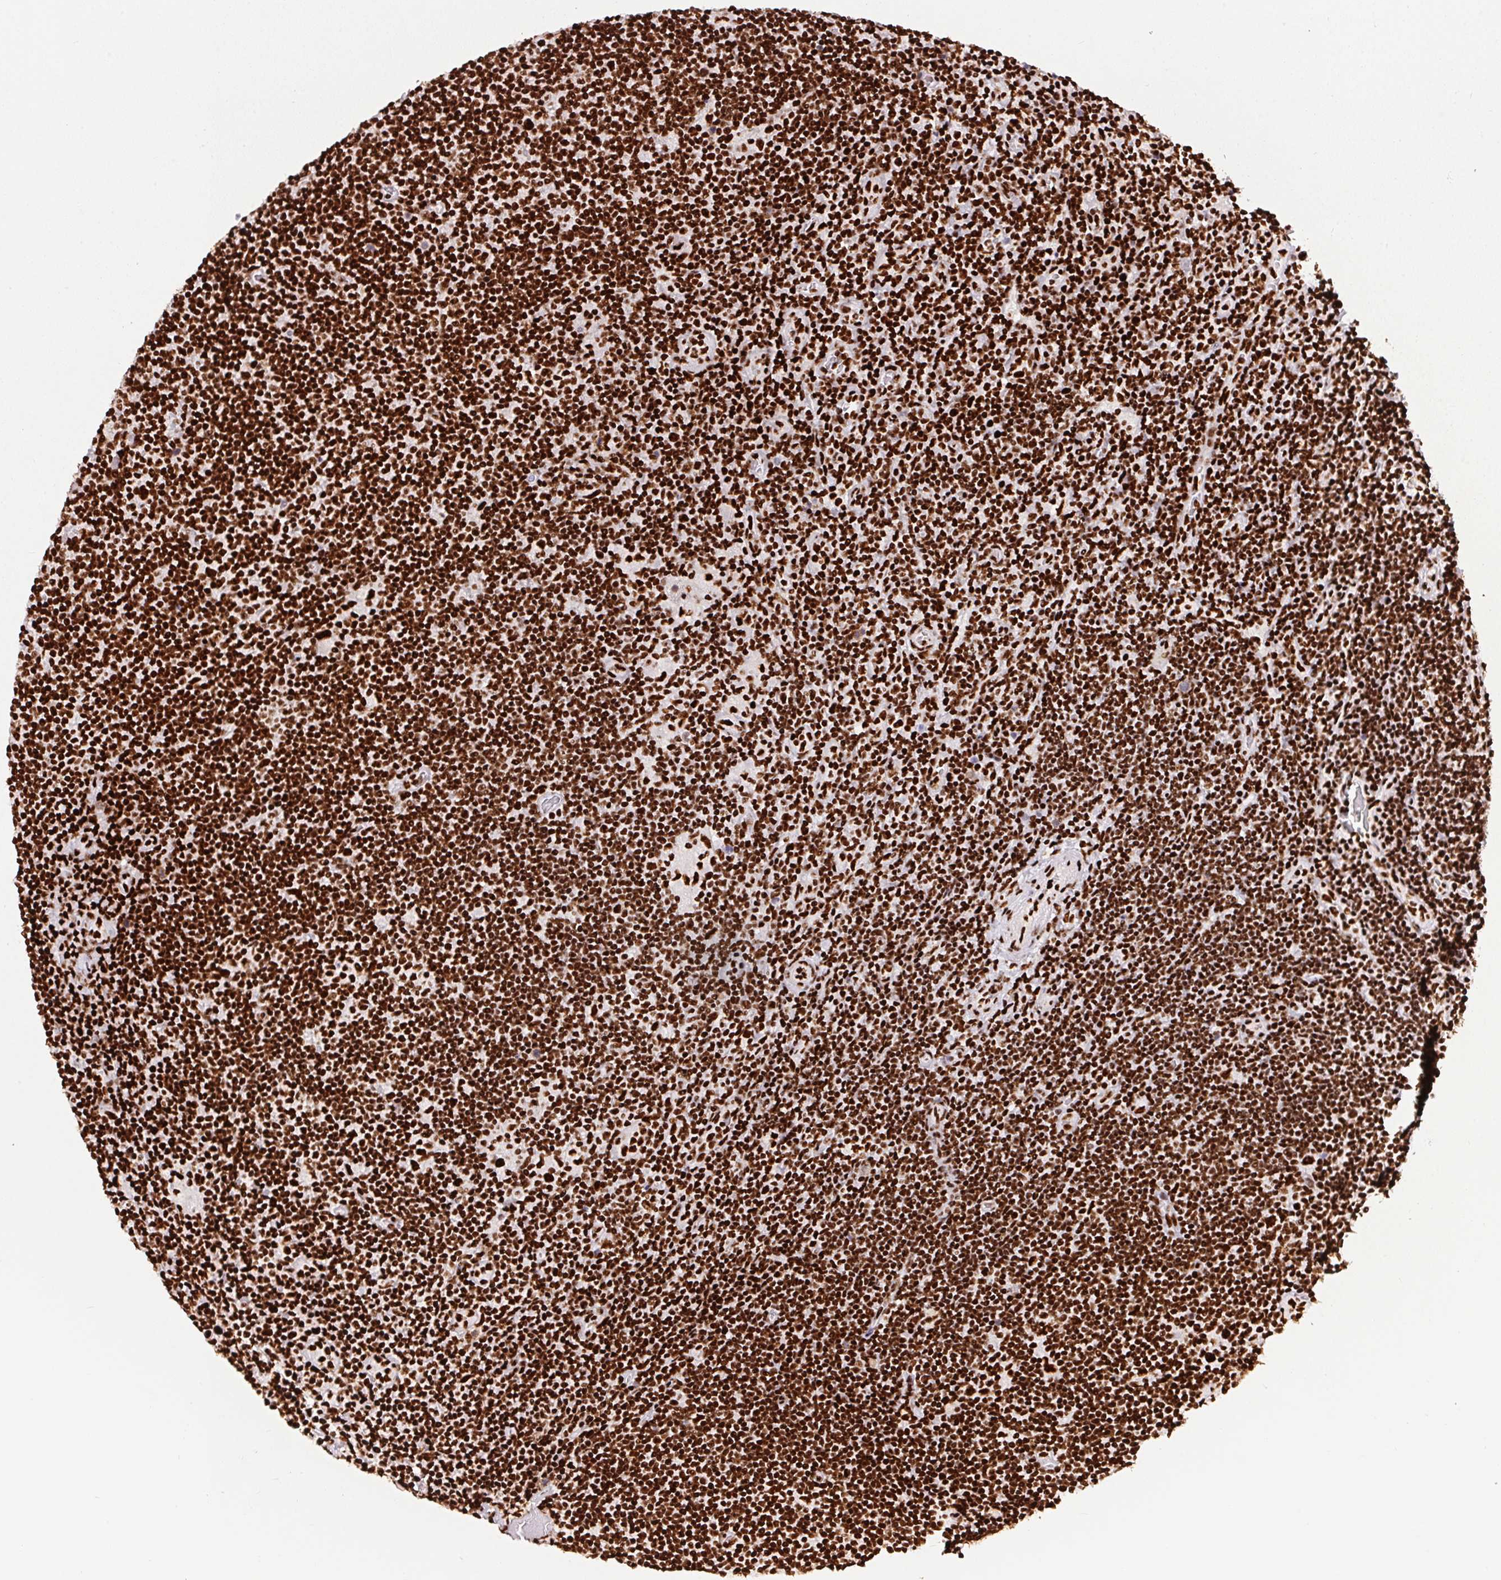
{"staining": {"intensity": "strong", "quantity": ">75%", "location": "nuclear"}, "tissue": "lymphoma", "cell_type": "Tumor cells", "image_type": "cancer", "snomed": [{"axis": "morphology", "description": "Hodgkin's disease, NOS"}, {"axis": "topography", "description": "Lymph node"}], "caption": "Immunohistochemical staining of lymphoma displays strong nuclear protein staining in approximately >75% of tumor cells.", "gene": "PAGE3", "patient": {"sex": "male", "age": 40}}